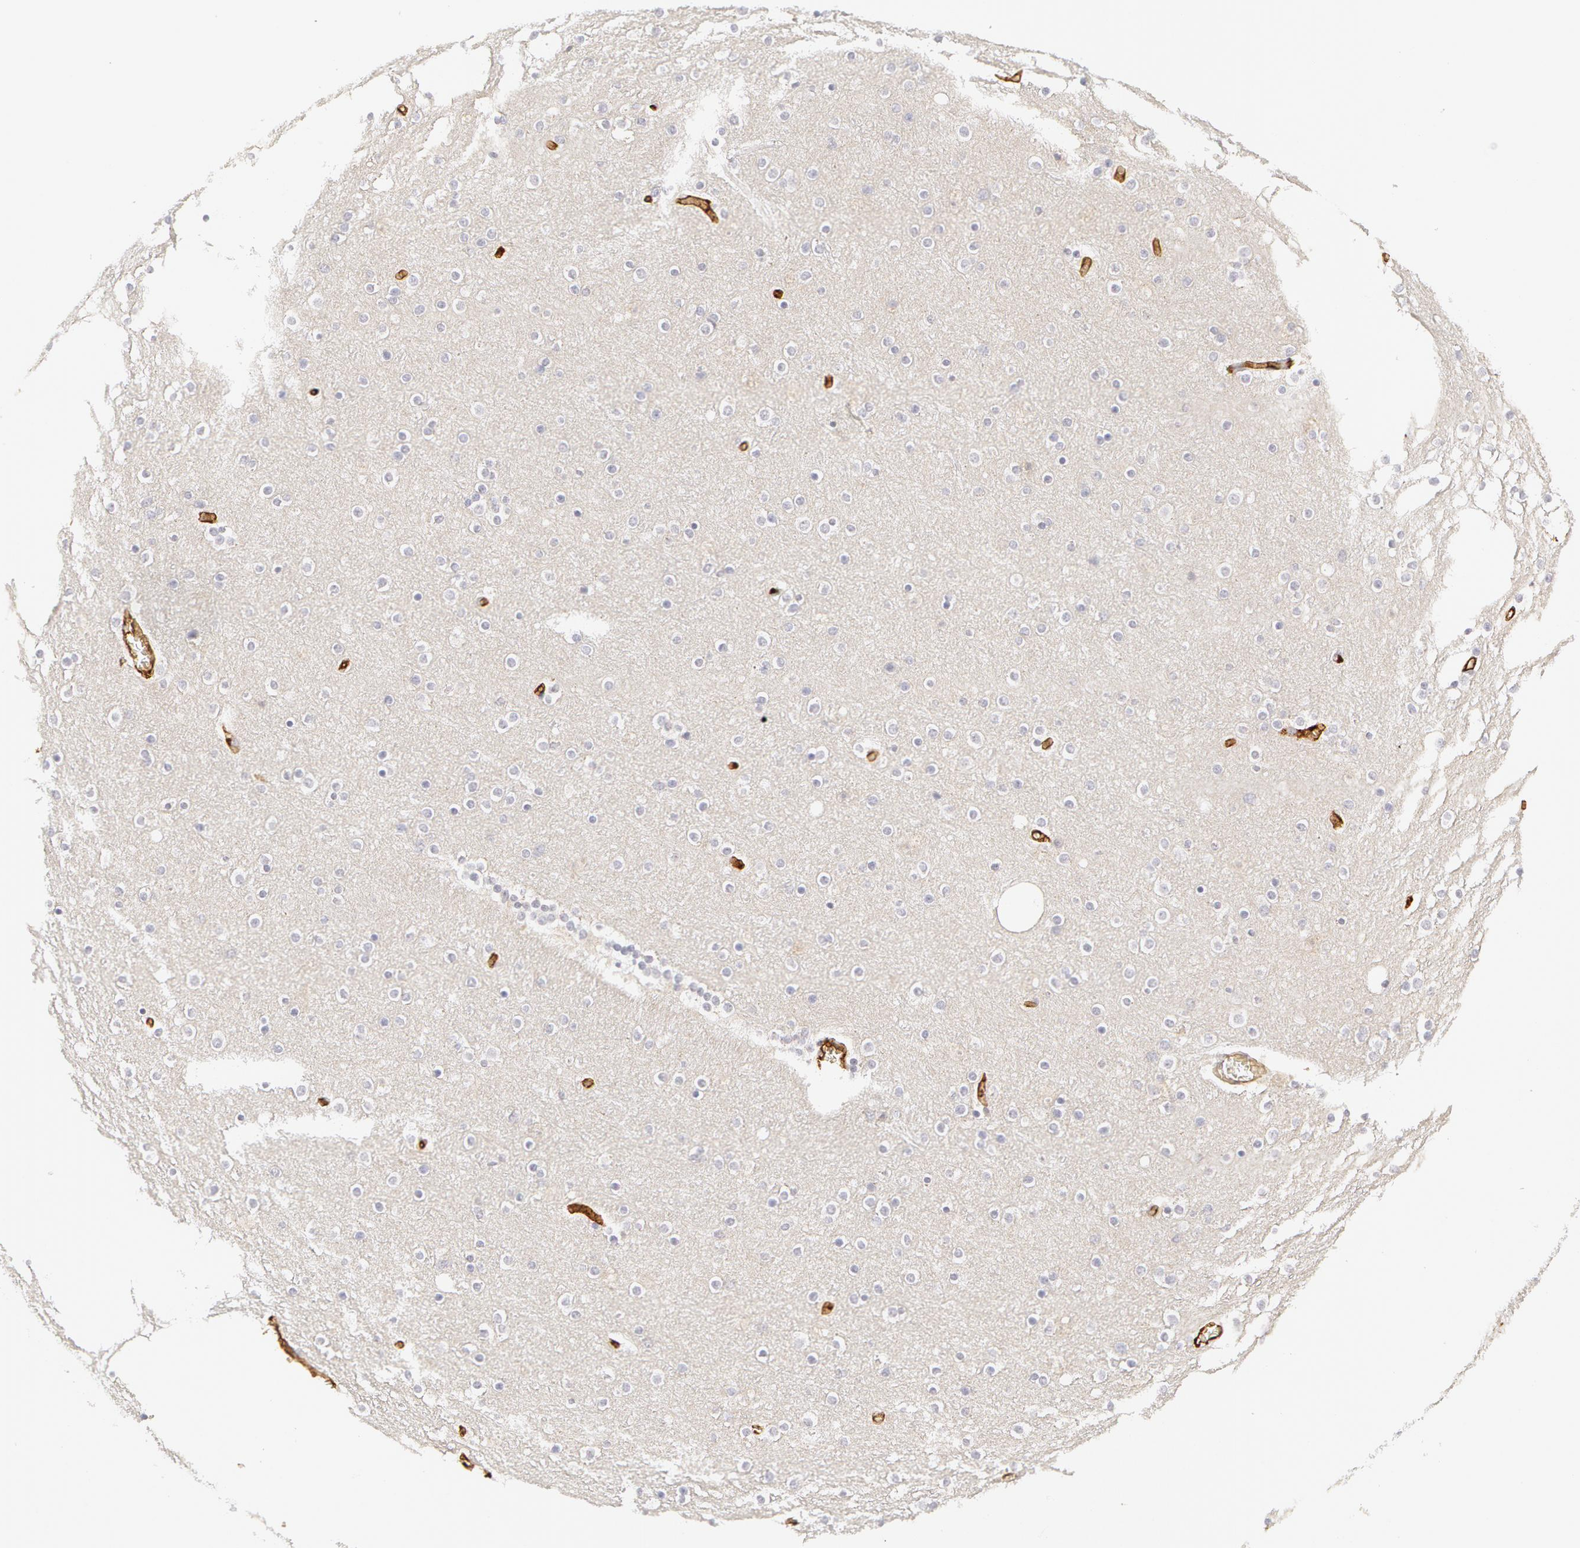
{"staining": {"intensity": "strong", "quantity": ">75%", "location": "cytoplasmic/membranous"}, "tissue": "cerebral cortex", "cell_type": "Endothelial cells", "image_type": "normal", "snomed": [{"axis": "morphology", "description": "Normal tissue, NOS"}, {"axis": "topography", "description": "Cerebral cortex"}], "caption": "Endothelial cells reveal high levels of strong cytoplasmic/membranous positivity in about >75% of cells in benign human cerebral cortex.", "gene": "ABCB1", "patient": {"sex": "female", "age": 54}}